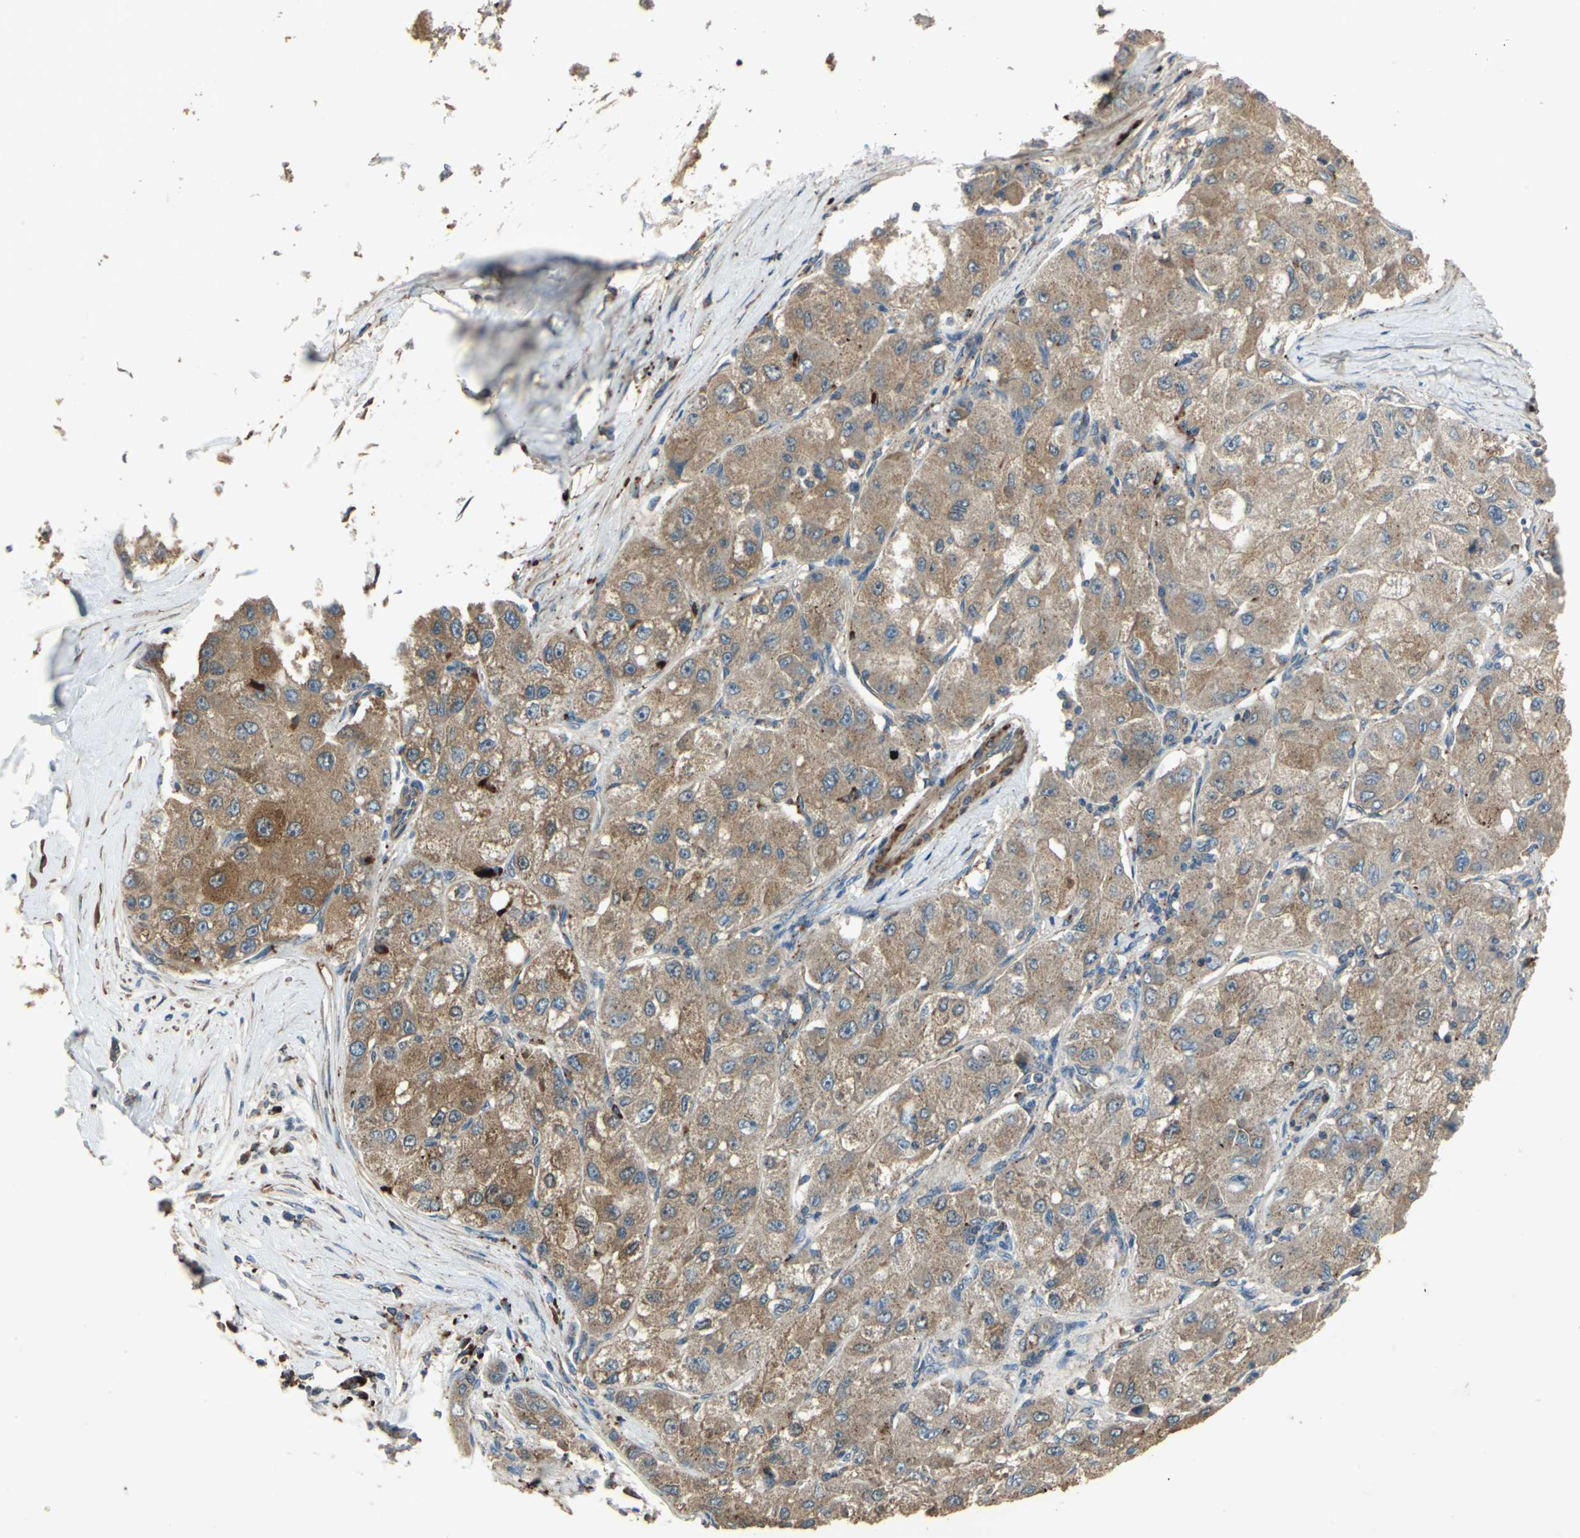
{"staining": {"intensity": "moderate", "quantity": ">75%", "location": "cytoplasmic/membranous"}, "tissue": "liver cancer", "cell_type": "Tumor cells", "image_type": "cancer", "snomed": [{"axis": "morphology", "description": "Carcinoma, Hepatocellular, NOS"}, {"axis": "topography", "description": "Liver"}], "caption": "Tumor cells reveal medium levels of moderate cytoplasmic/membranous expression in about >75% of cells in liver cancer (hepatocellular carcinoma). The protein is shown in brown color, while the nuclei are stained blue.", "gene": "POLRMT", "patient": {"sex": "male", "age": 80}}